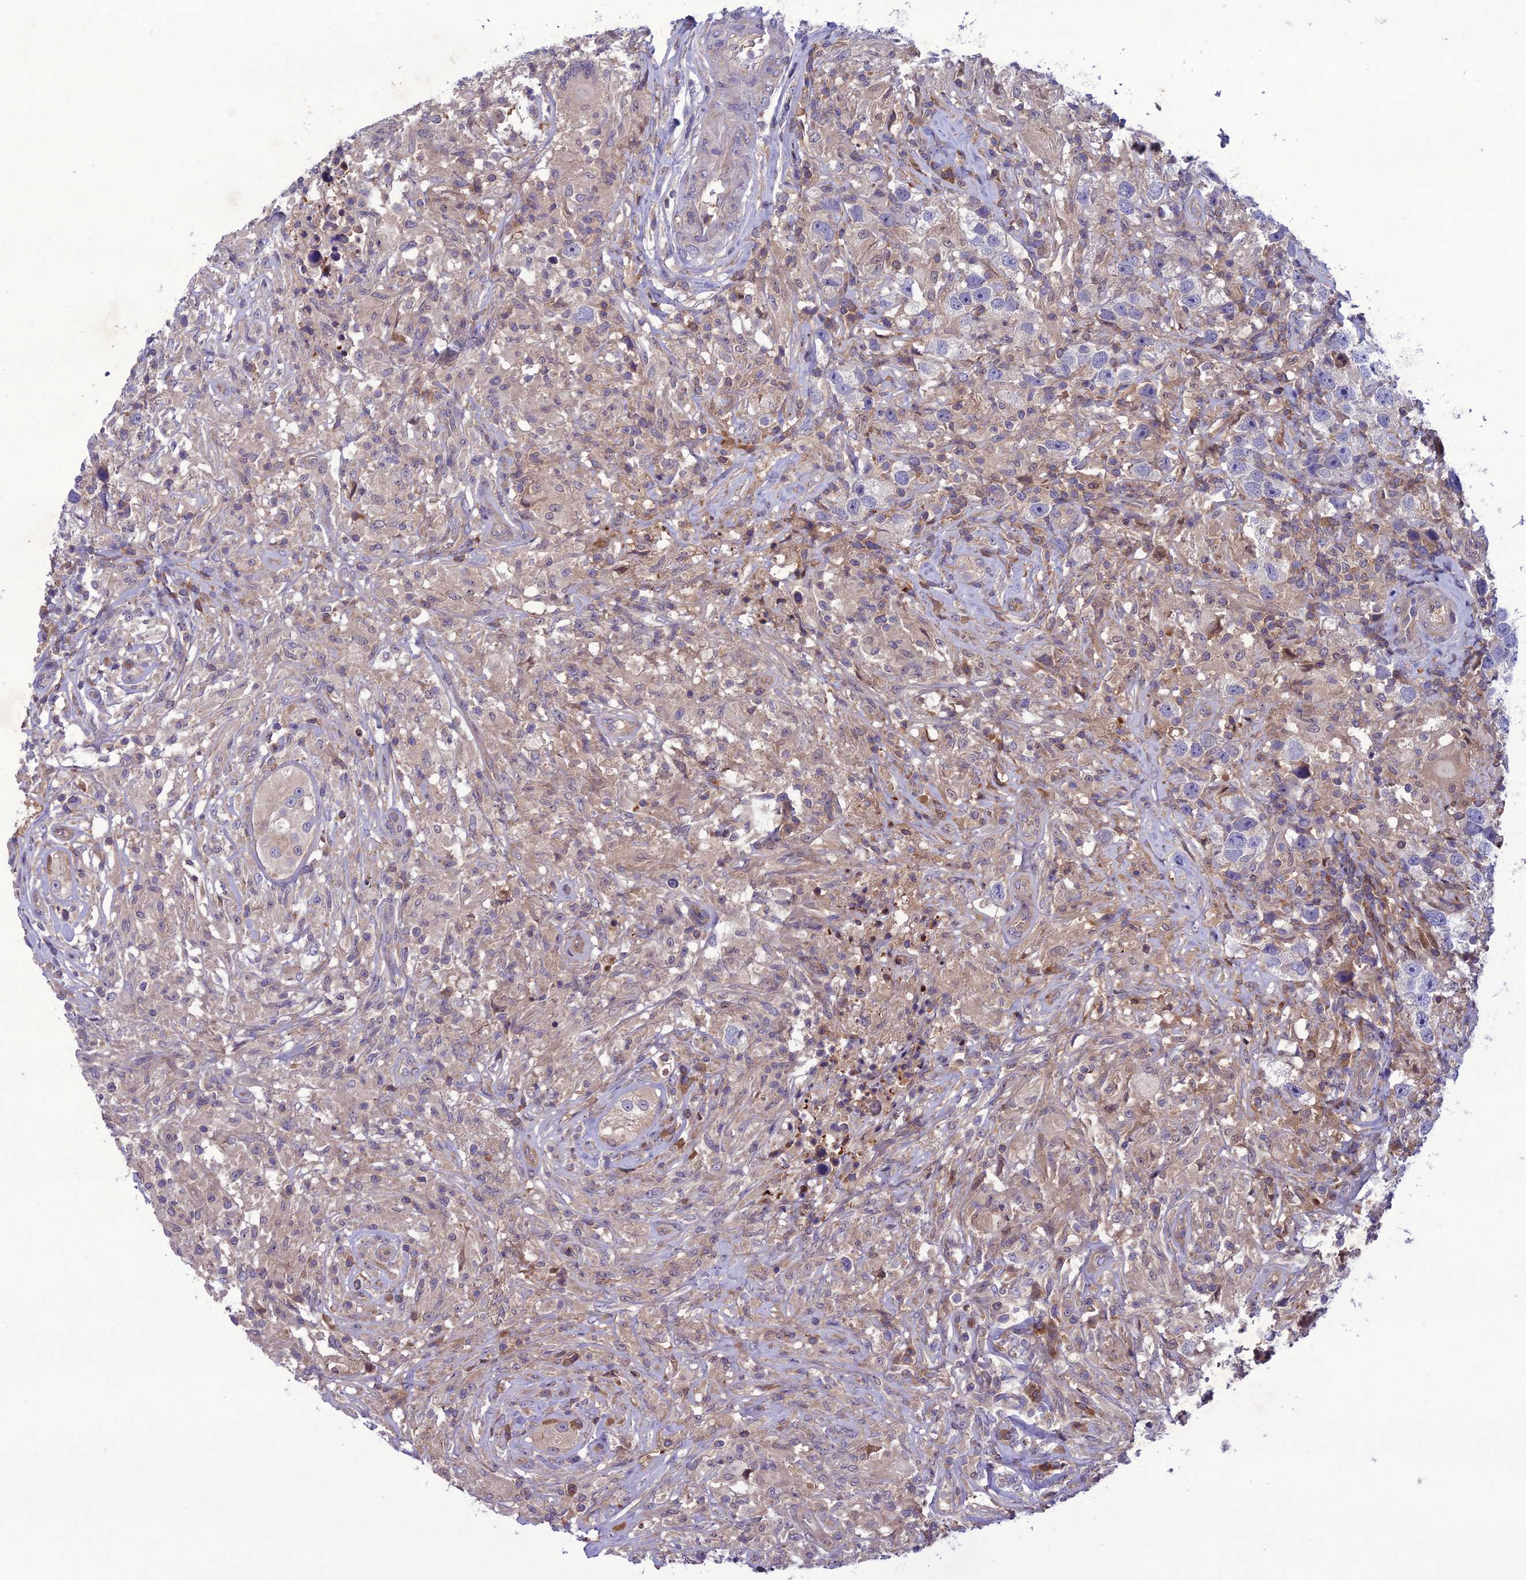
{"staining": {"intensity": "negative", "quantity": "none", "location": "none"}, "tissue": "testis cancer", "cell_type": "Tumor cells", "image_type": "cancer", "snomed": [{"axis": "morphology", "description": "Seminoma, NOS"}, {"axis": "topography", "description": "Testis"}], "caption": "Histopathology image shows no significant protein positivity in tumor cells of seminoma (testis).", "gene": "GDF6", "patient": {"sex": "male", "age": 49}}